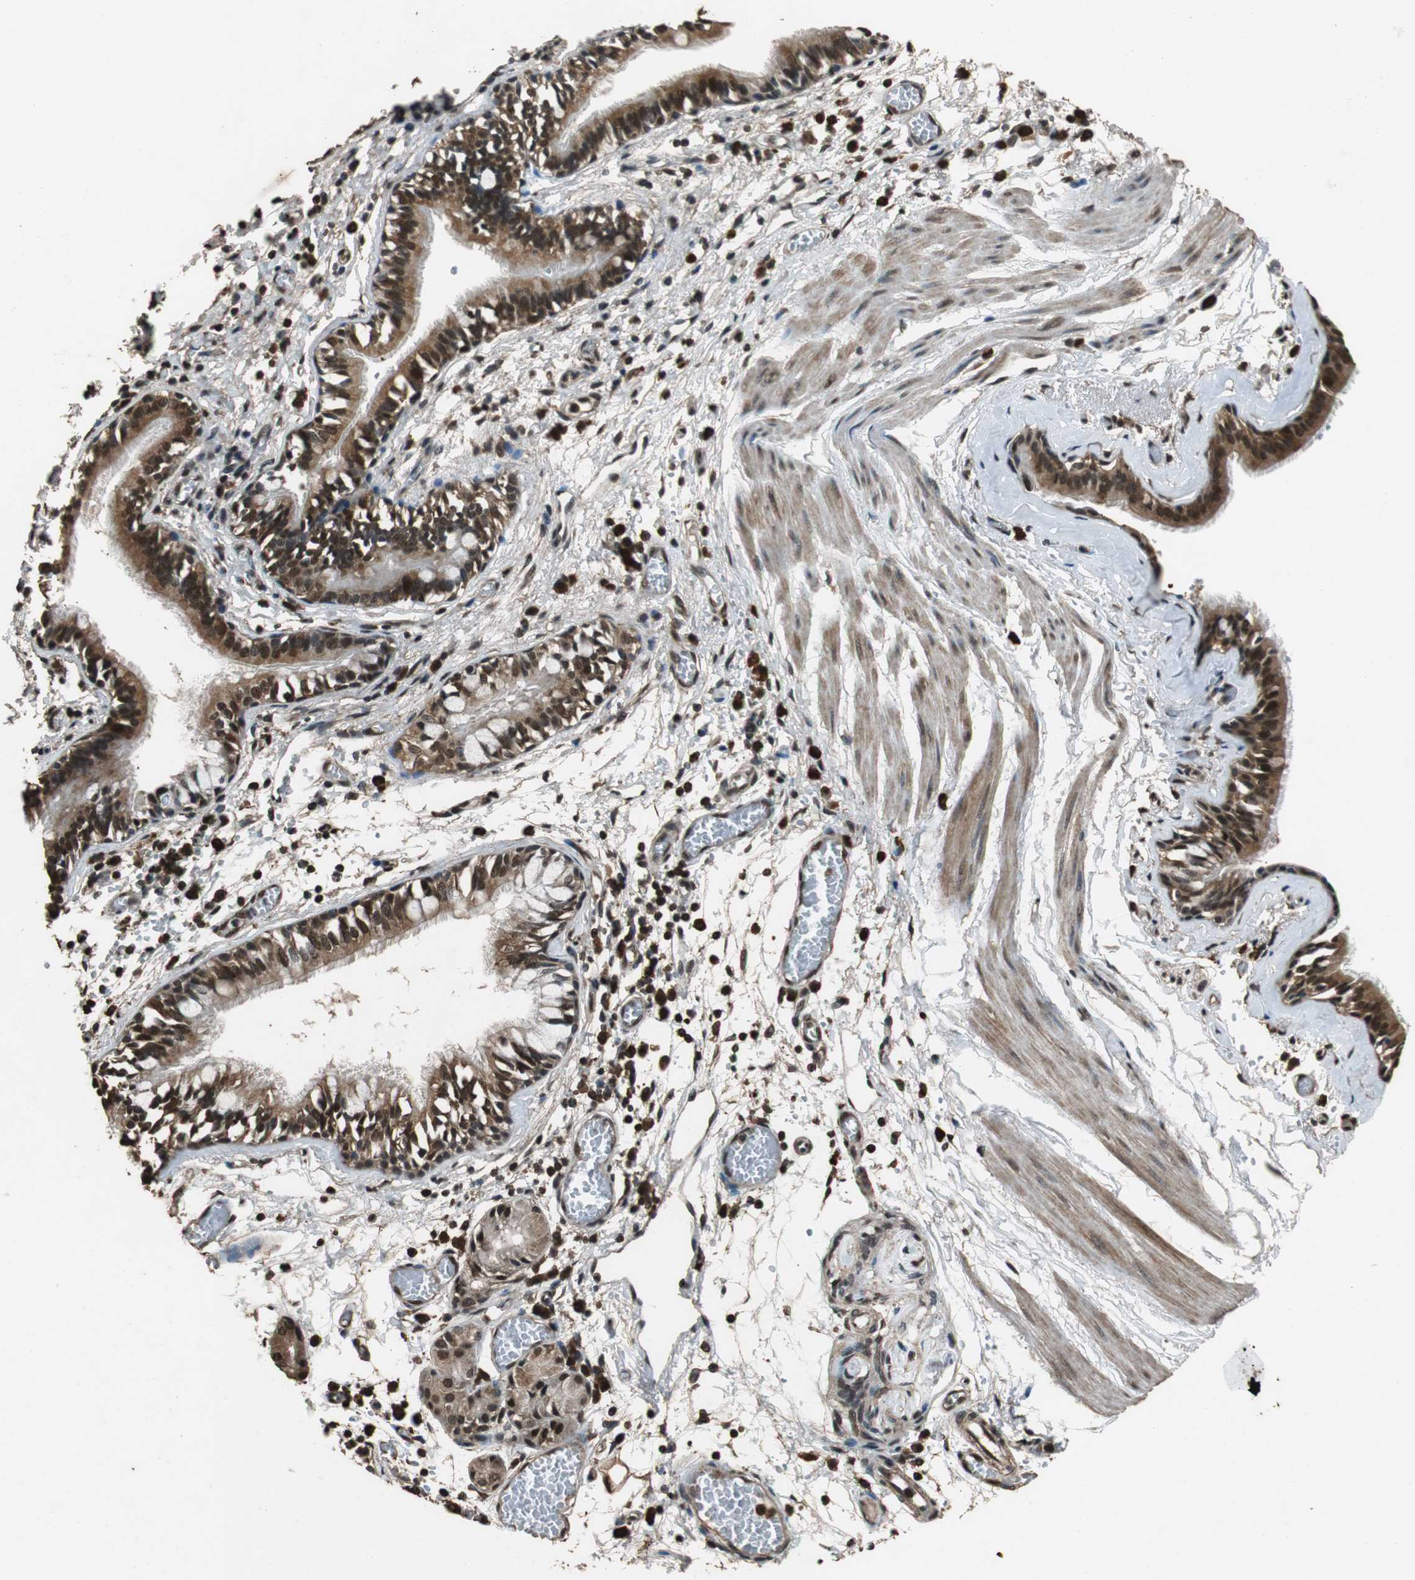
{"staining": {"intensity": "strong", "quantity": ">75%", "location": "cytoplasmic/membranous,nuclear"}, "tissue": "bronchus", "cell_type": "Respiratory epithelial cells", "image_type": "normal", "snomed": [{"axis": "morphology", "description": "Normal tissue, NOS"}, {"axis": "topography", "description": "Bronchus"}, {"axis": "topography", "description": "Lung"}], "caption": "This histopathology image reveals IHC staining of unremarkable human bronchus, with high strong cytoplasmic/membranous,nuclear positivity in approximately >75% of respiratory epithelial cells.", "gene": "ZNF18", "patient": {"sex": "female", "age": 56}}